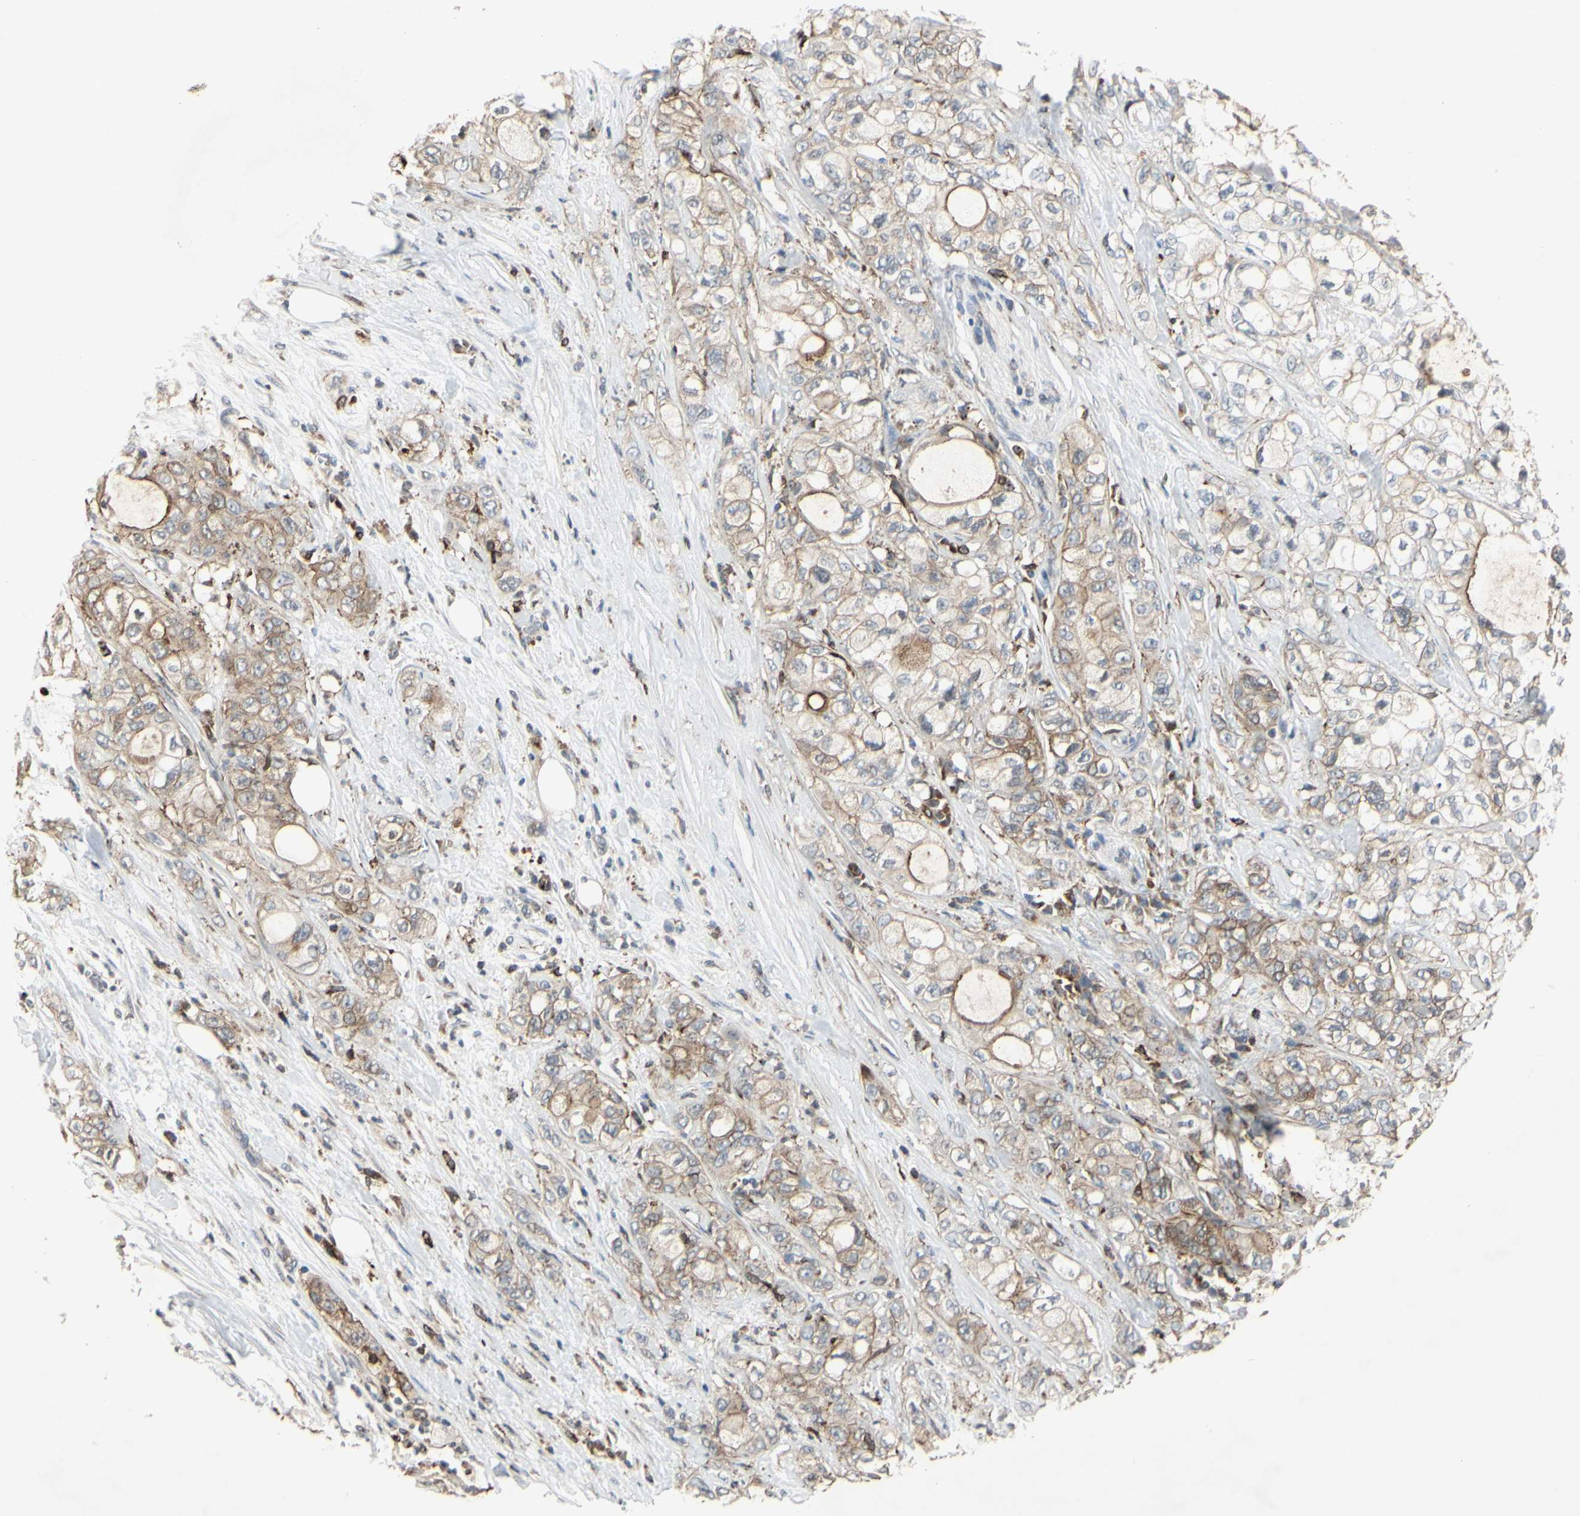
{"staining": {"intensity": "negative", "quantity": "none", "location": "none"}, "tissue": "pancreatic cancer", "cell_type": "Tumor cells", "image_type": "cancer", "snomed": [{"axis": "morphology", "description": "Adenocarcinoma, NOS"}, {"axis": "topography", "description": "Pancreas"}], "caption": "DAB immunohistochemical staining of pancreatic cancer (adenocarcinoma) shows no significant staining in tumor cells.", "gene": "PLXNA2", "patient": {"sex": "male", "age": 70}}